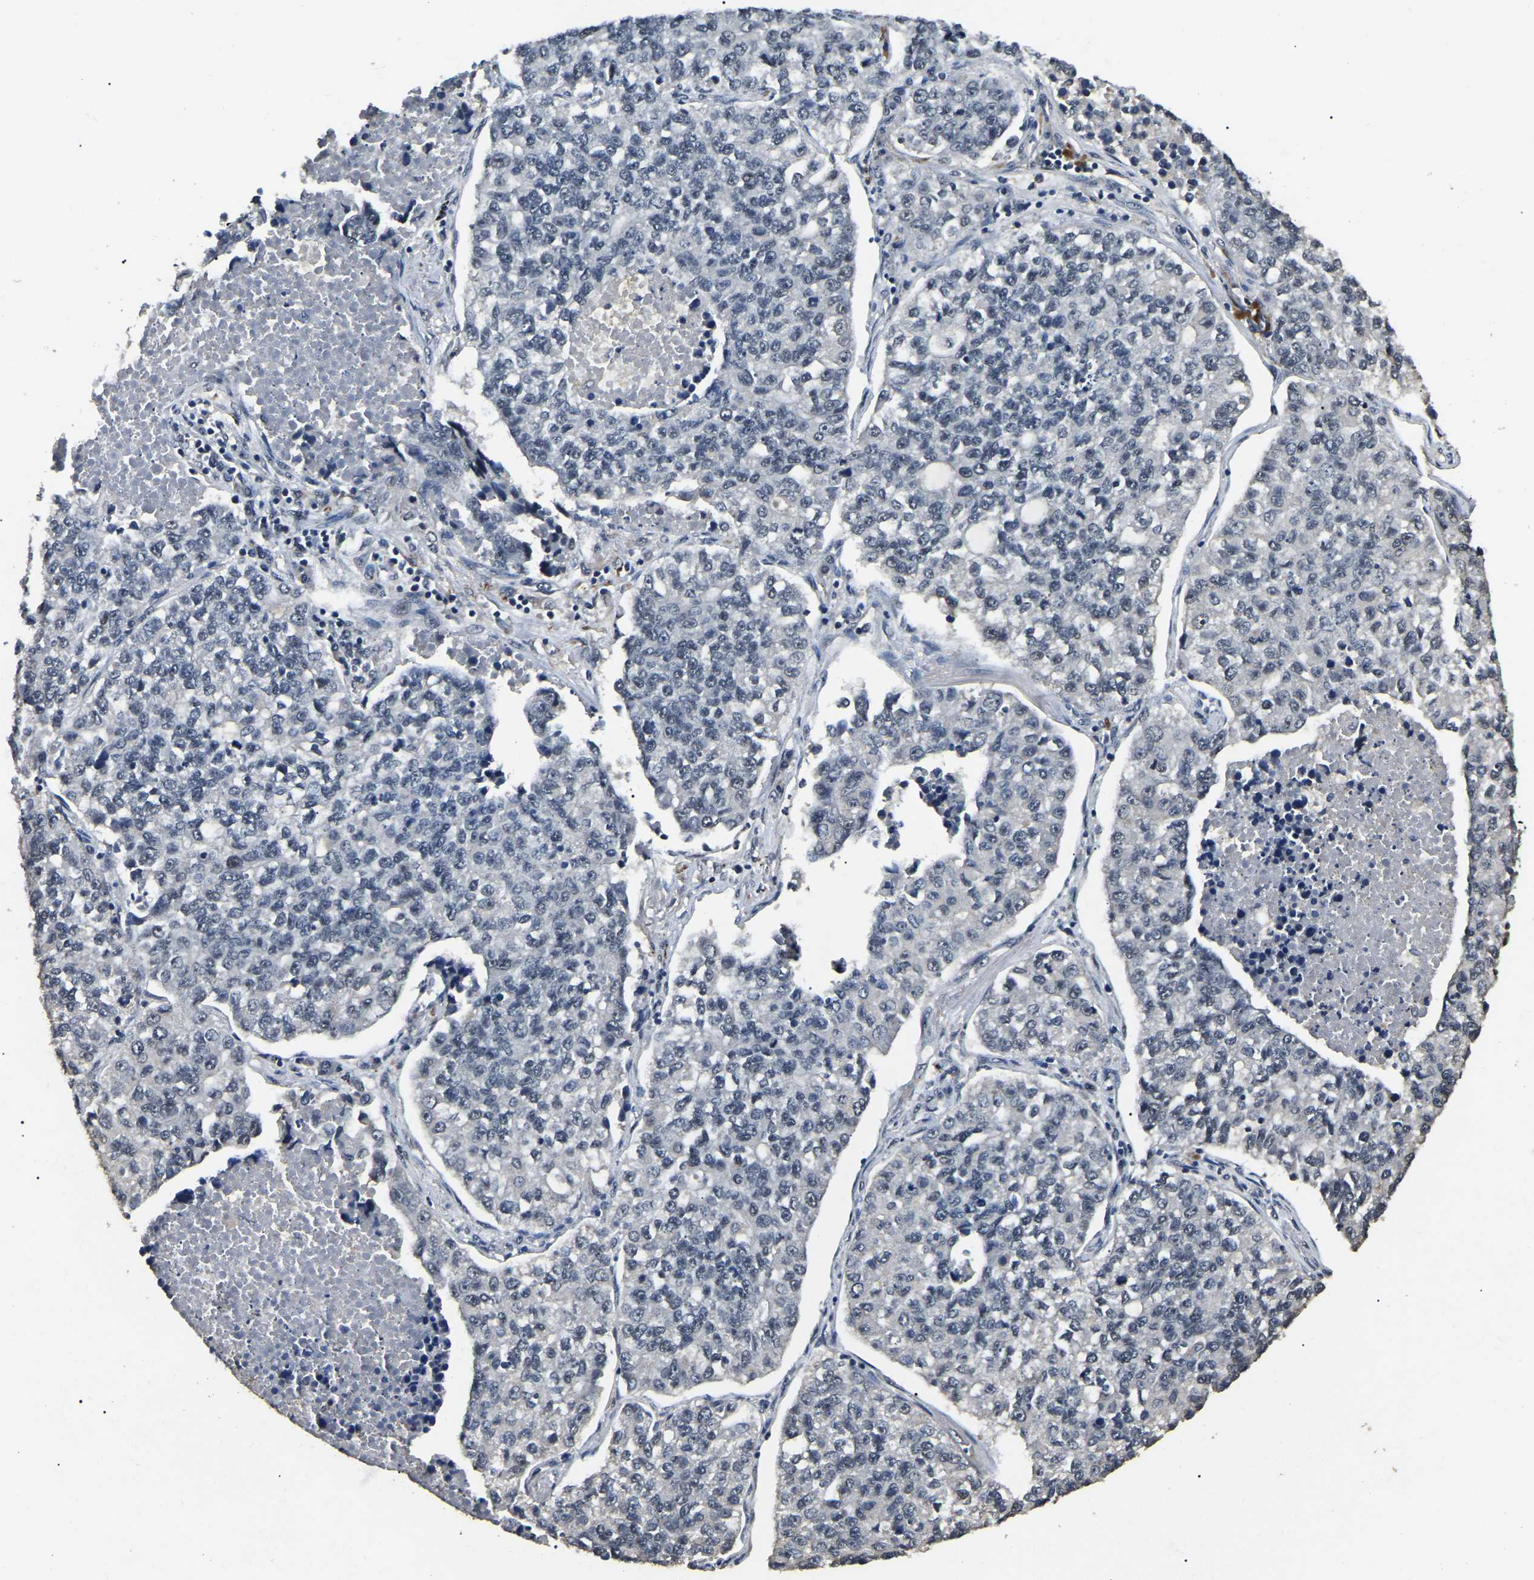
{"staining": {"intensity": "negative", "quantity": "none", "location": "none"}, "tissue": "lung cancer", "cell_type": "Tumor cells", "image_type": "cancer", "snomed": [{"axis": "morphology", "description": "Adenocarcinoma, NOS"}, {"axis": "topography", "description": "Lung"}], "caption": "Protein analysis of adenocarcinoma (lung) shows no significant expression in tumor cells.", "gene": "PPM1E", "patient": {"sex": "male", "age": 49}}